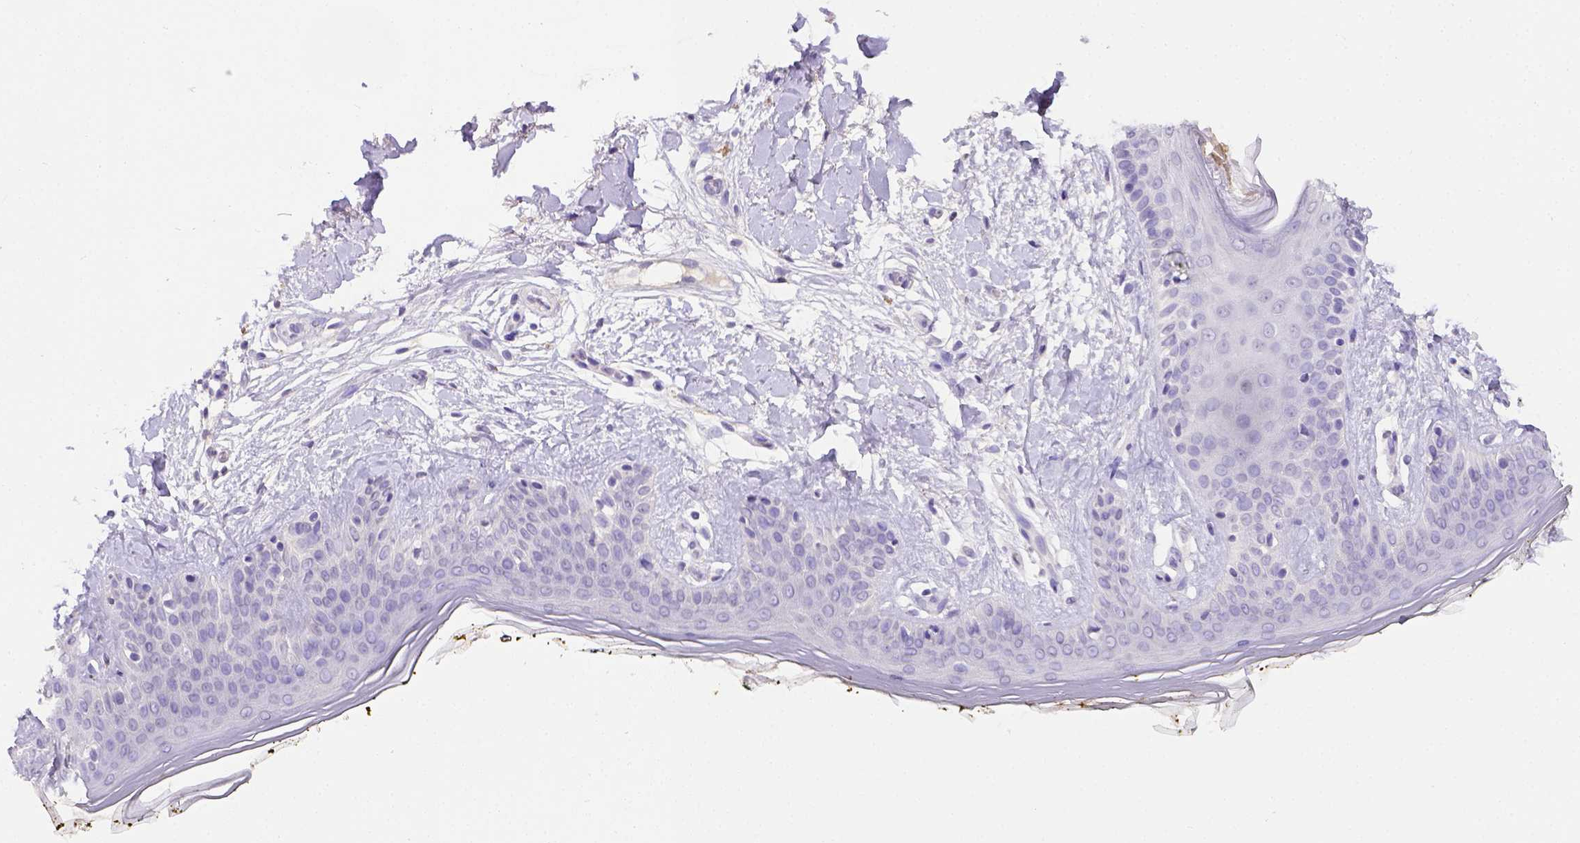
{"staining": {"intensity": "negative", "quantity": "none", "location": "none"}, "tissue": "skin", "cell_type": "Fibroblasts", "image_type": "normal", "snomed": [{"axis": "morphology", "description": "Normal tissue, NOS"}, {"axis": "topography", "description": "Skin"}], "caption": "Immunohistochemistry of unremarkable skin shows no staining in fibroblasts.", "gene": "B3GAT1", "patient": {"sex": "female", "age": 34}}